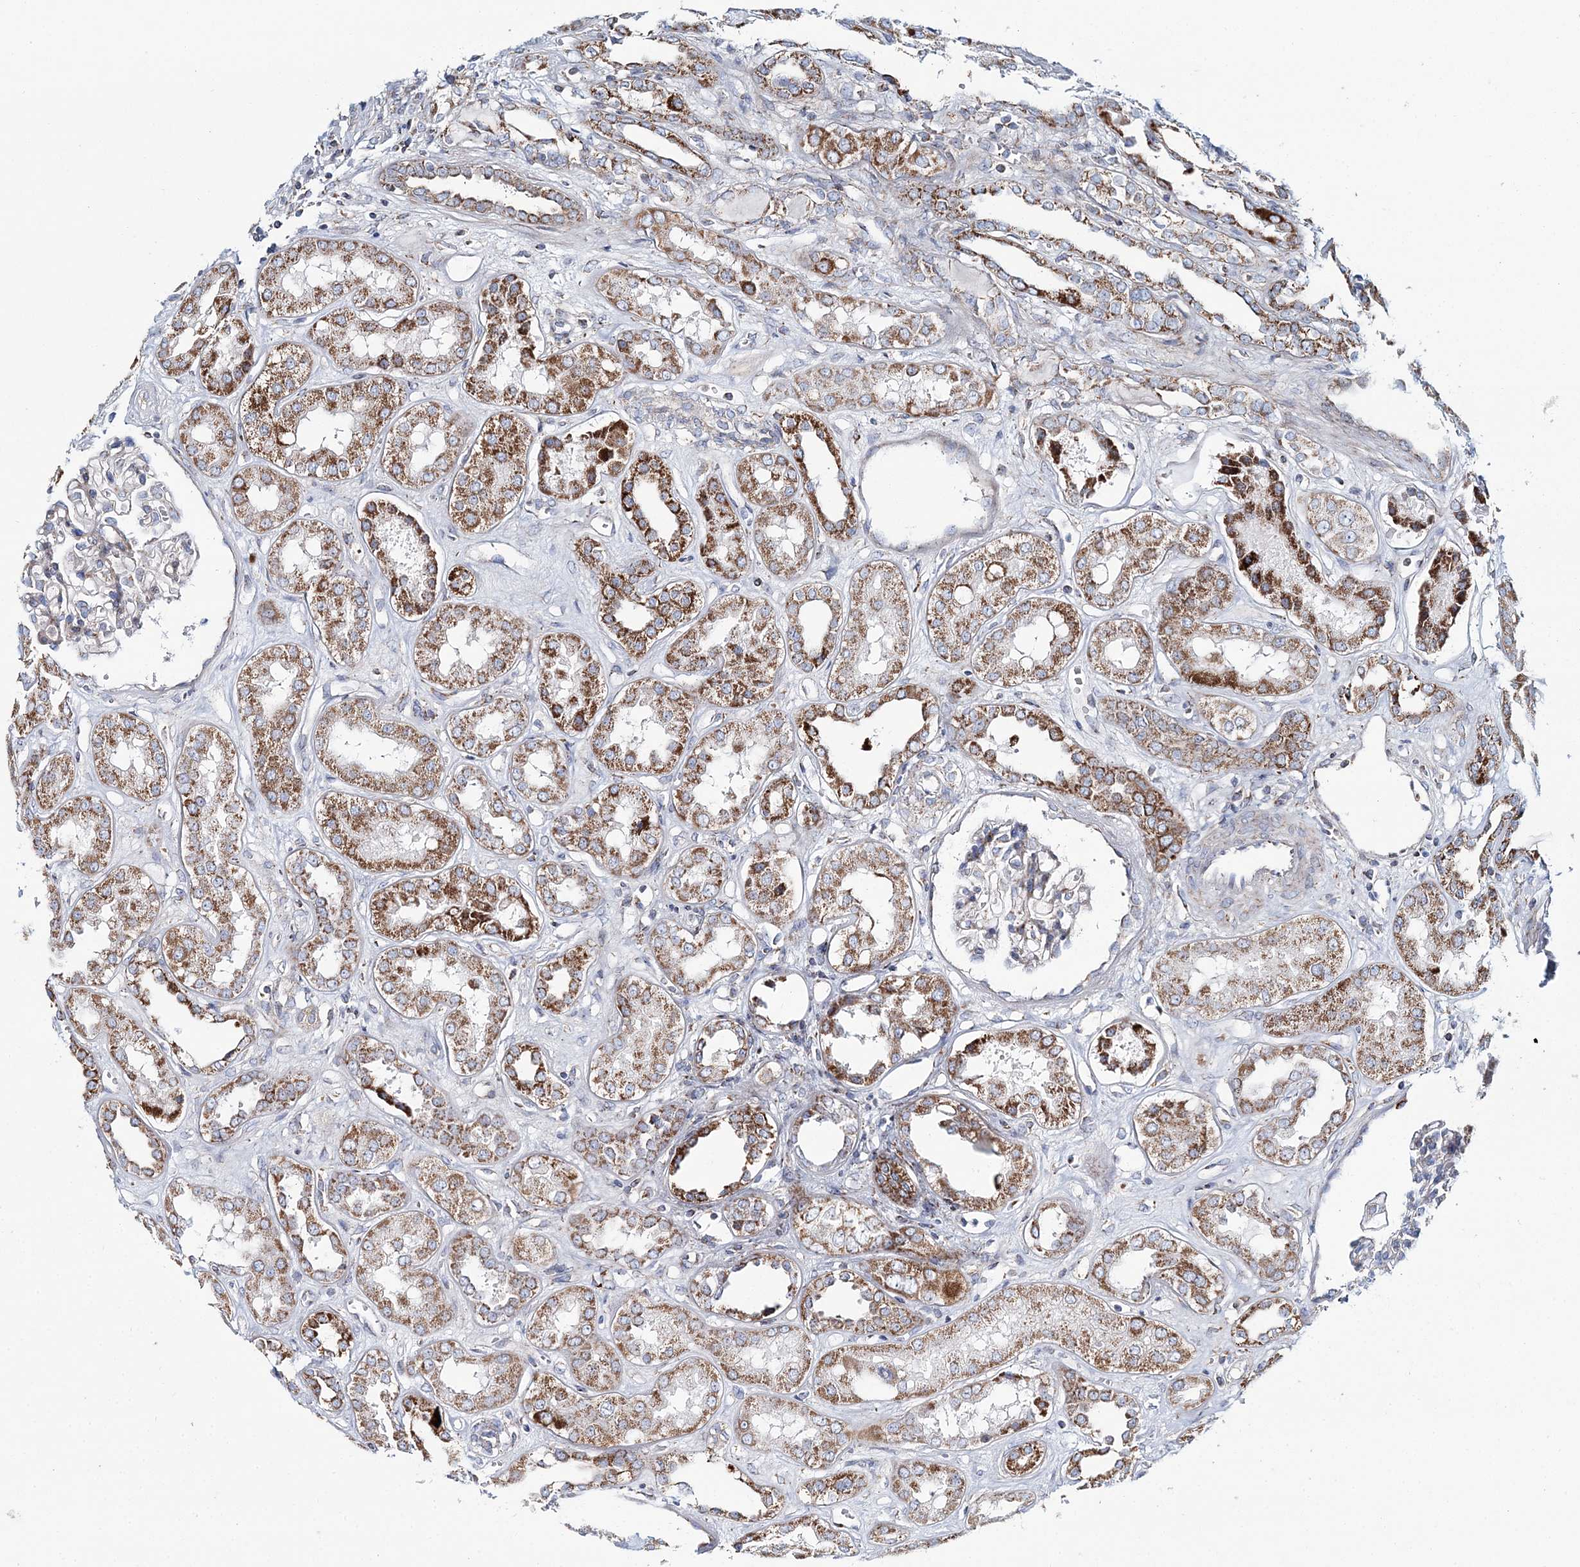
{"staining": {"intensity": "weak", "quantity": "<25%", "location": "cytoplasmic/membranous"}, "tissue": "kidney", "cell_type": "Cells in glomeruli", "image_type": "normal", "snomed": [{"axis": "morphology", "description": "Normal tissue, NOS"}, {"axis": "topography", "description": "Kidney"}], "caption": "Photomicrograph shows no protein staining in cells in glomeruli of unremarkable kidney. (DAB immunohistochemistry, high magnification).", "gene": "ARHGAP6", "patient": {"sex": "male", "age": 59}}